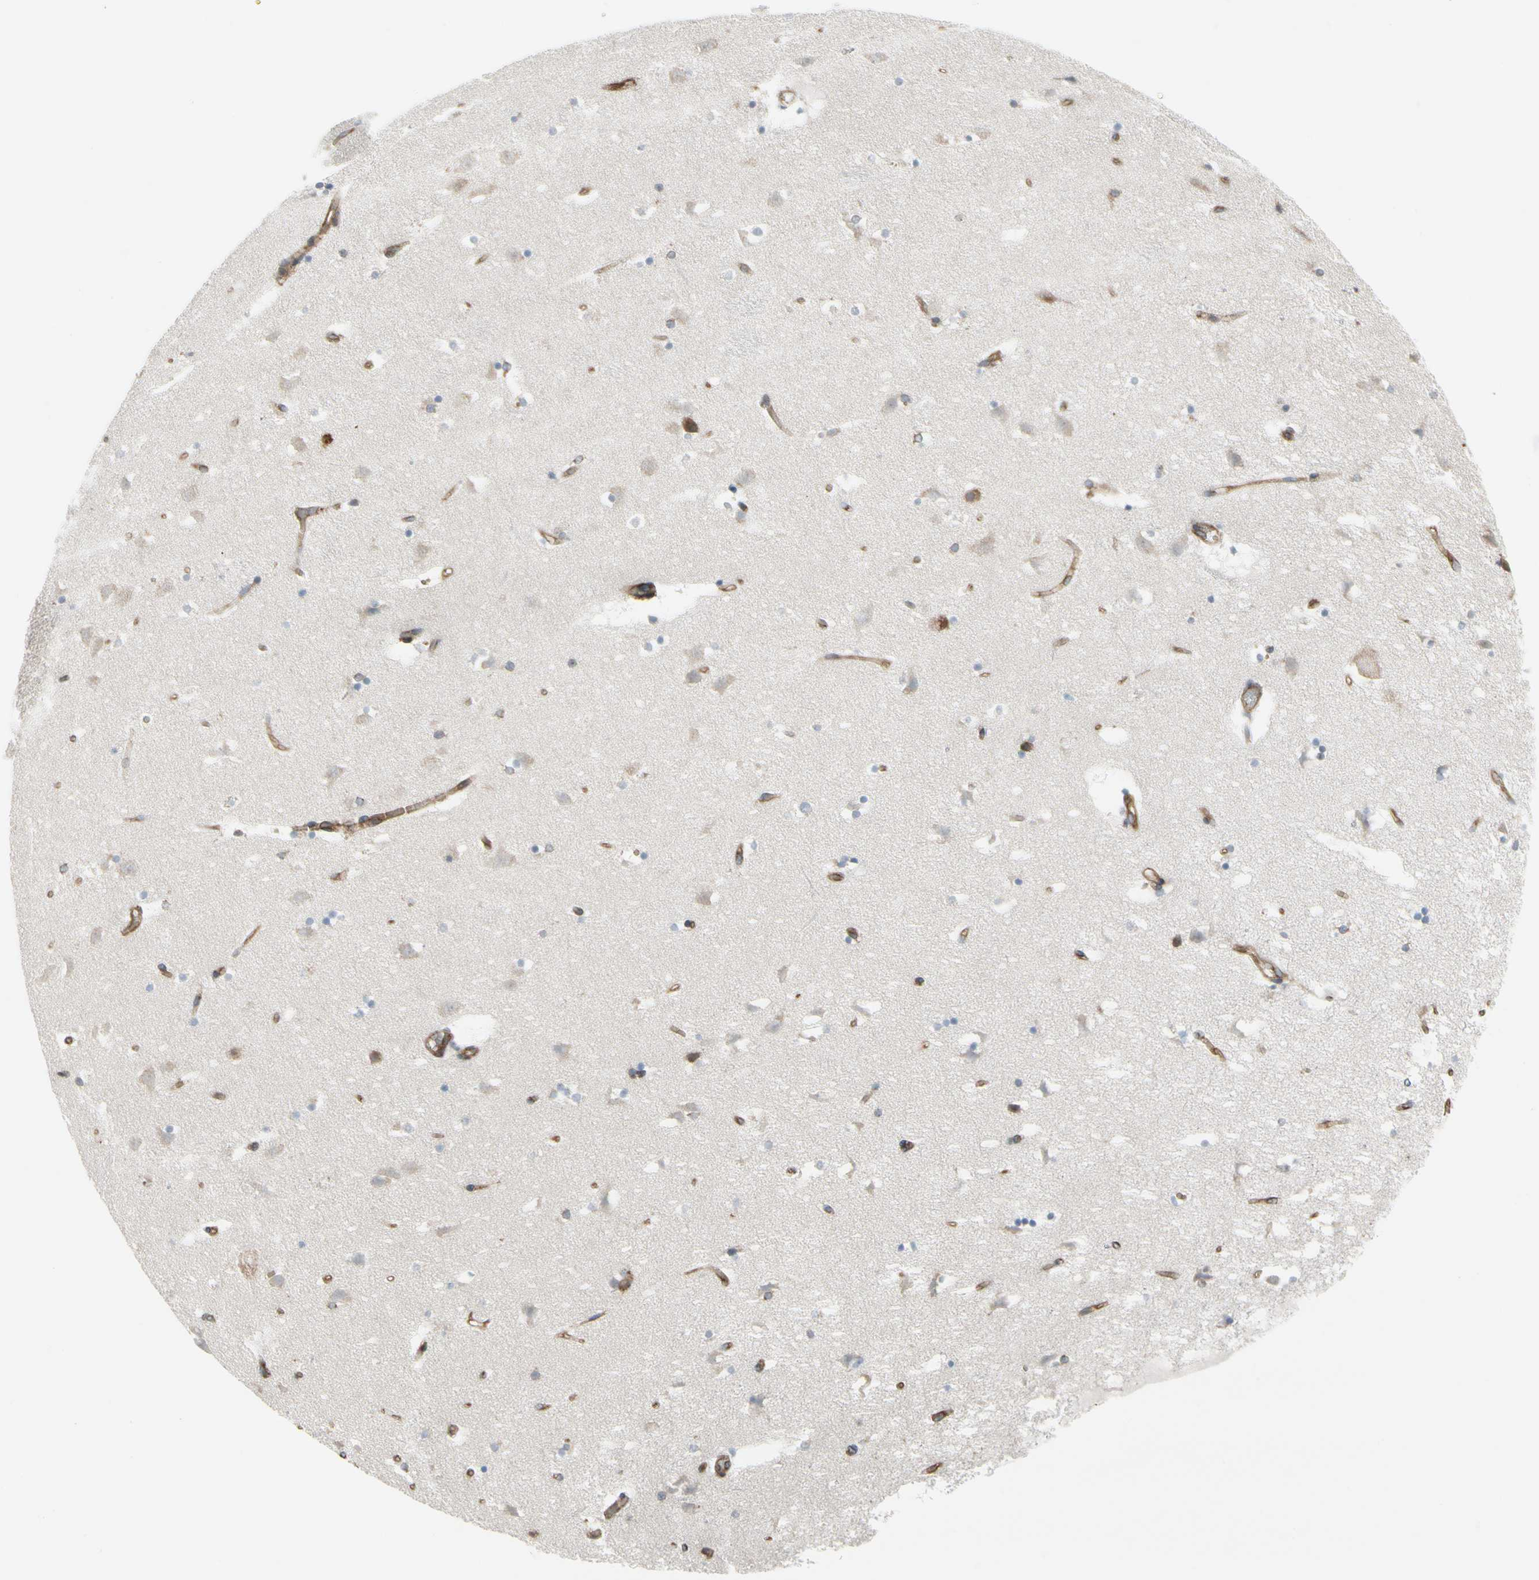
{"staining": {"intensity": "negative", "quantity": "none", "location": "none"}, "tissue": "caudate", "cell_type": "Glial cells", "image_type": "normal", "snomed": [{"axis": "morphology", "description": "Normal tissue, NOS"}, {"axis": "topography", "description": "Lateral ventricle wall"}], "caption": "Immunohistochemistry of unremarkable caudate demonstrates no expression in glial cells. The staining was performed using DAB to visualize the protein expression in brown, while the nuclei were stained in blue with hematoxylin (Magnification: 20x).", "gene": "FNDC3A", "patient": {"sex": "male", "age": 45}}